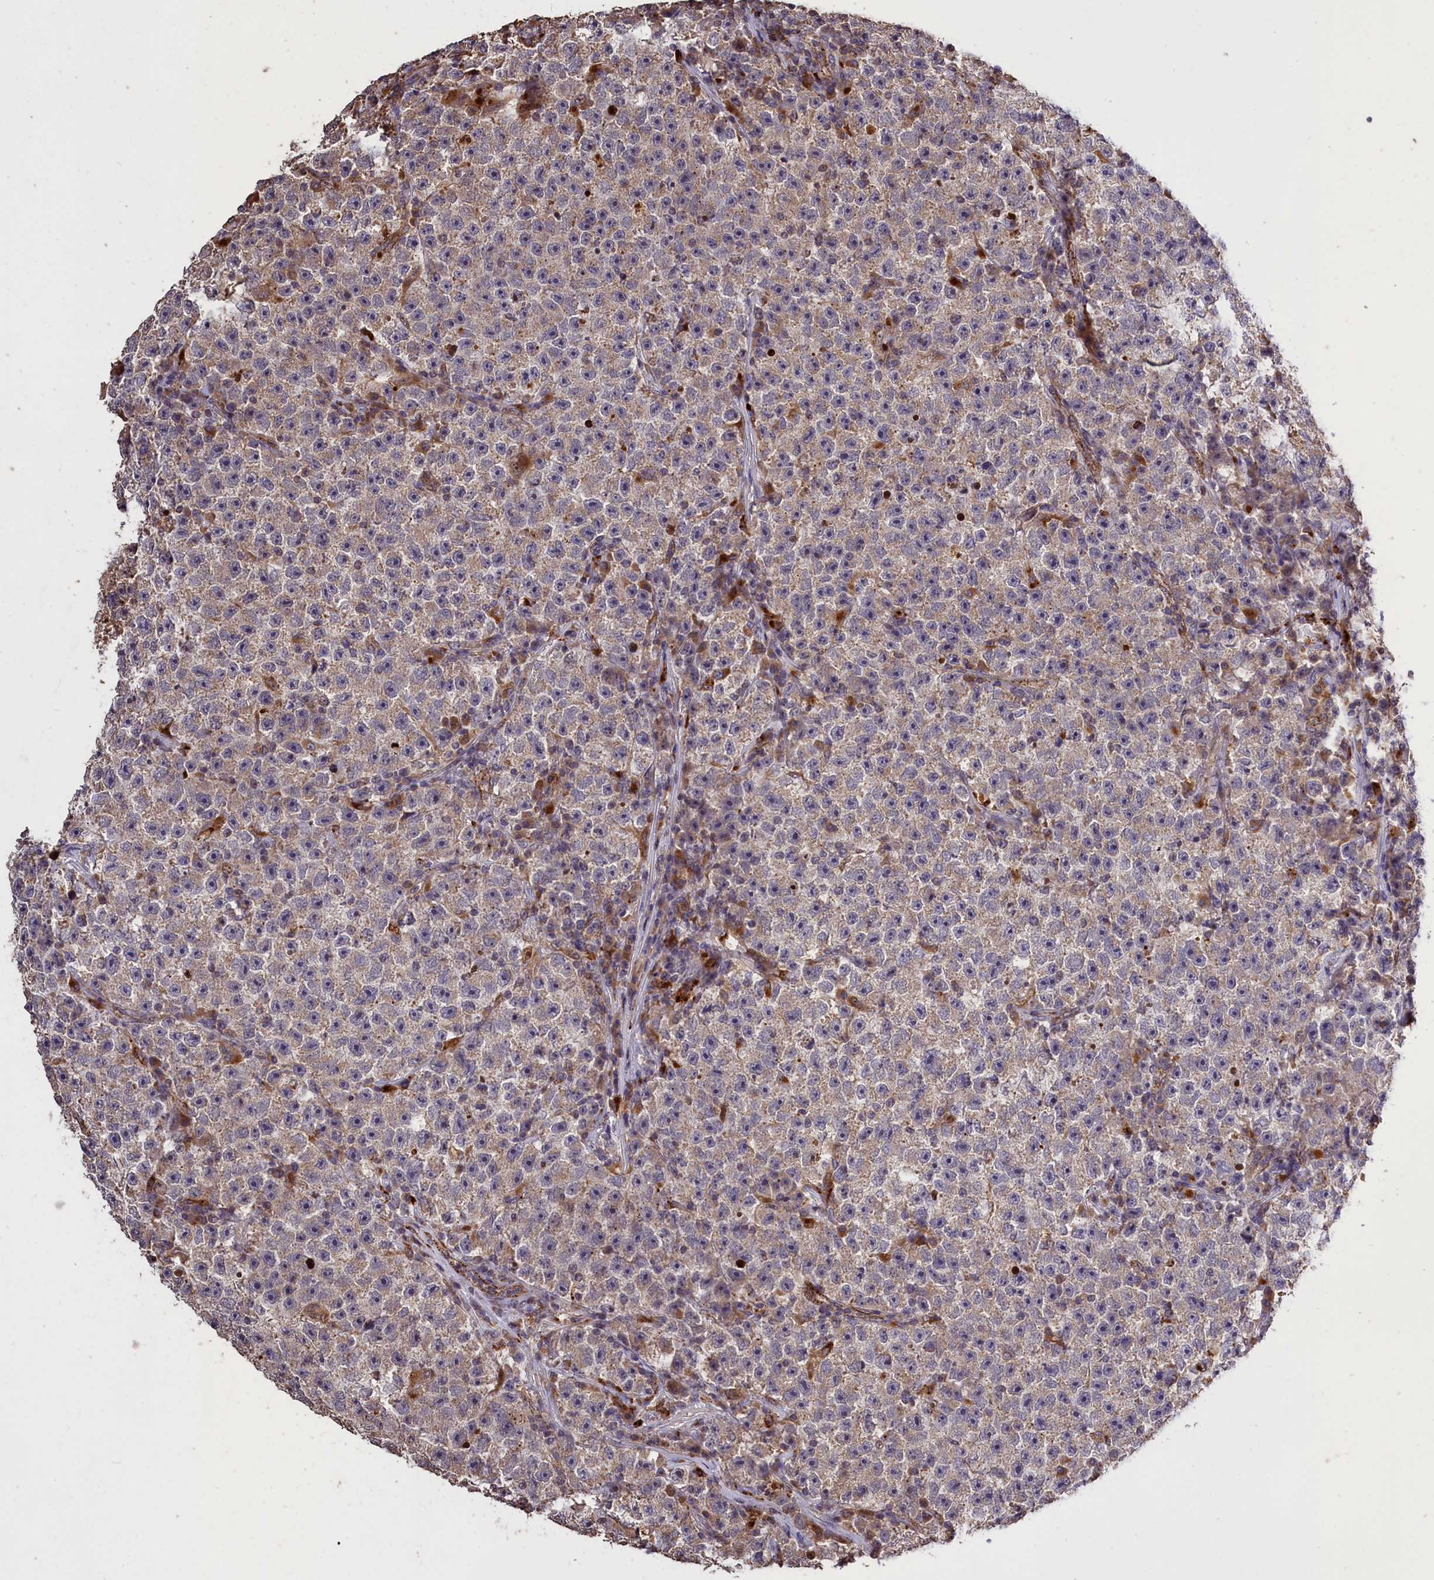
{"staining": {"intensity": "weak", "quantity": "25%-75%", "location": "cytoplasmic/membranous"}, "tissue": "testis cancer", "cell_type": "Tumor cells", "image_type": "cancer", "snomed": [{"axis": "morphology", "description": "Seminoma, NOS"}, {"axis": "topography", "description": "Testis"}], "caption": "Testis seminoma stained with a brown dye shows weak cytoplasmic/membranous positive expression in about 25%-75% of tumor cells.", "gene": "CLRN2", "patient": {"sex": "male", "age": 22}}